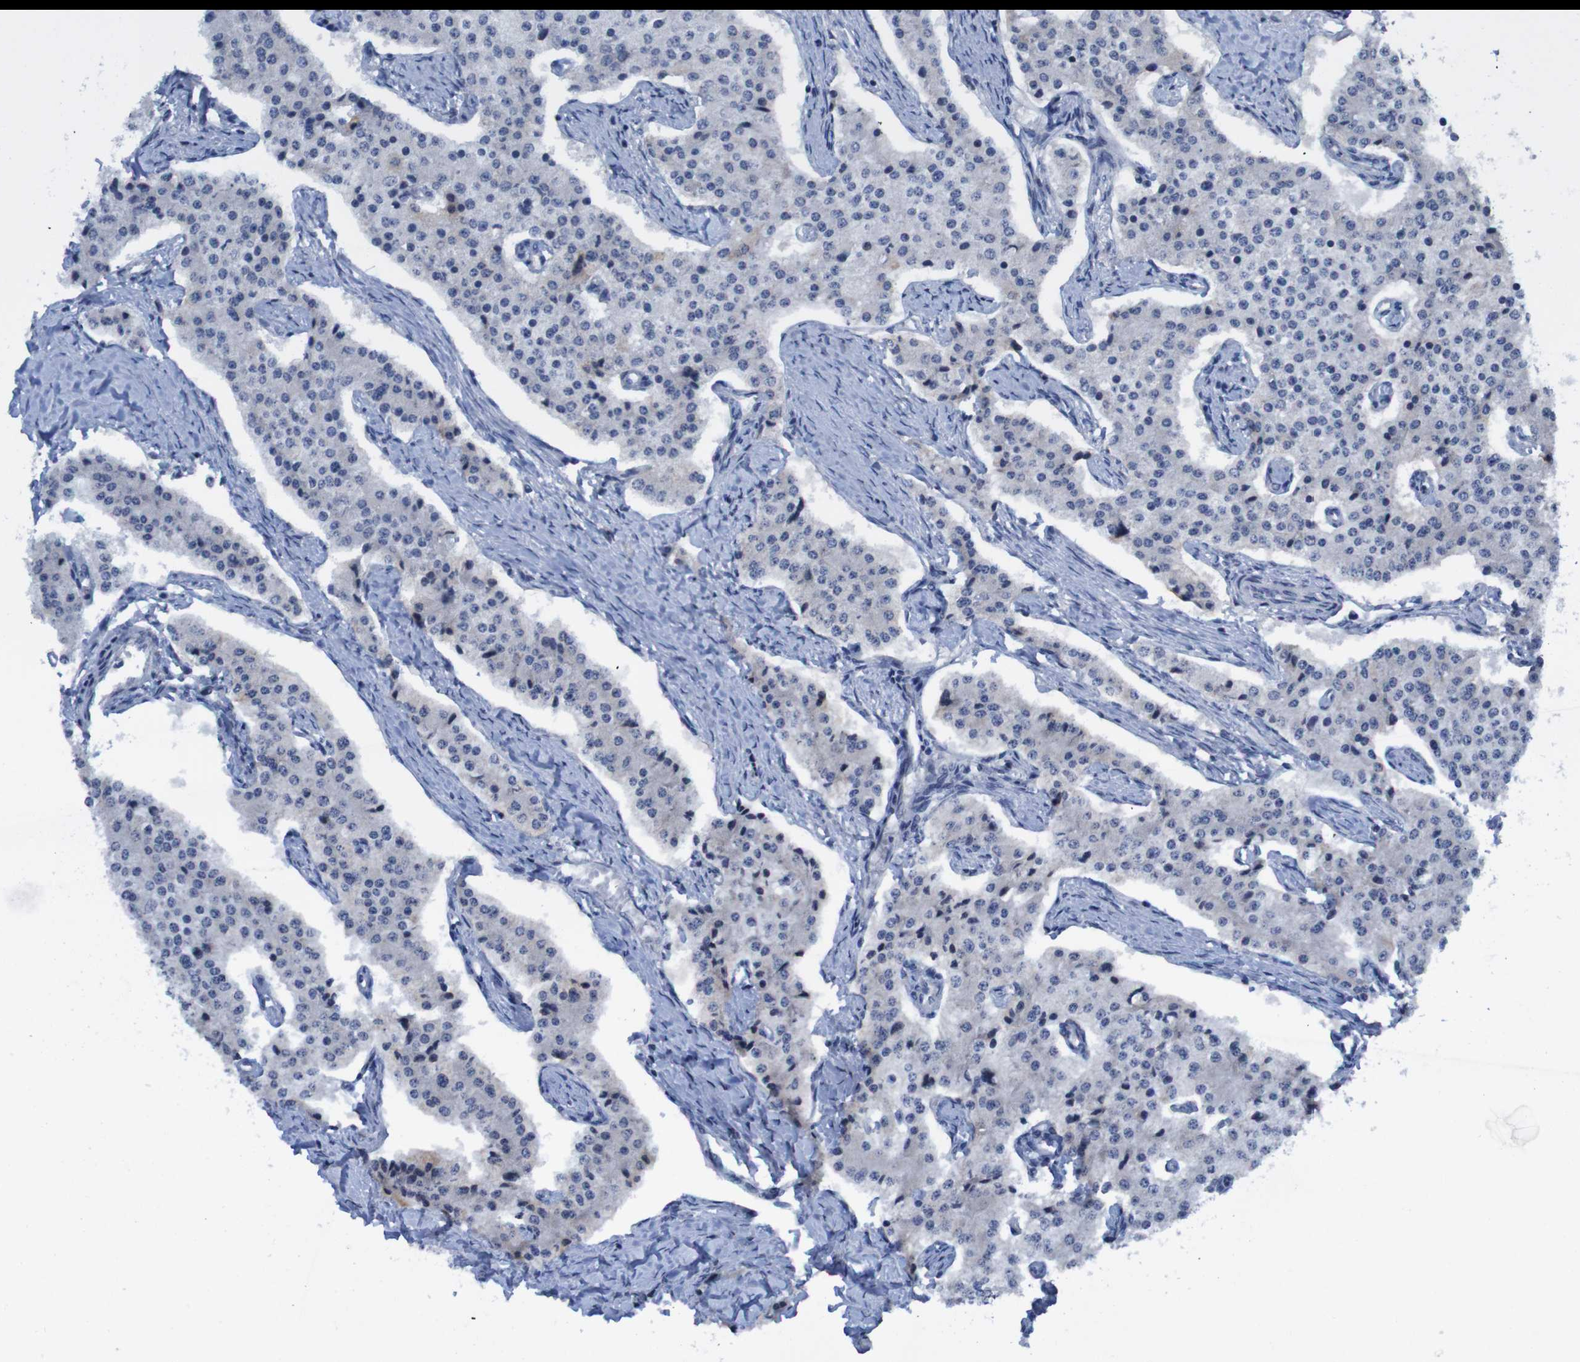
{"staining": {"intensity": "negative", "quantity": "none", "location": "none"}, "tissue": "carcinoid", "cell_type": "Tumor cells", "image_type": "cancer", "snomed": [{"axis": "morphology", "description": "Carcinoid, malignant, NOS"}, {"axis": "topography", "description": "Colon"}], "caption": "This is an IHC photomicrograph of carcinoid. There is no staining in tumor cells.", "gene": "CLDN18", "patient": {"sex": "female", "age": 52}}